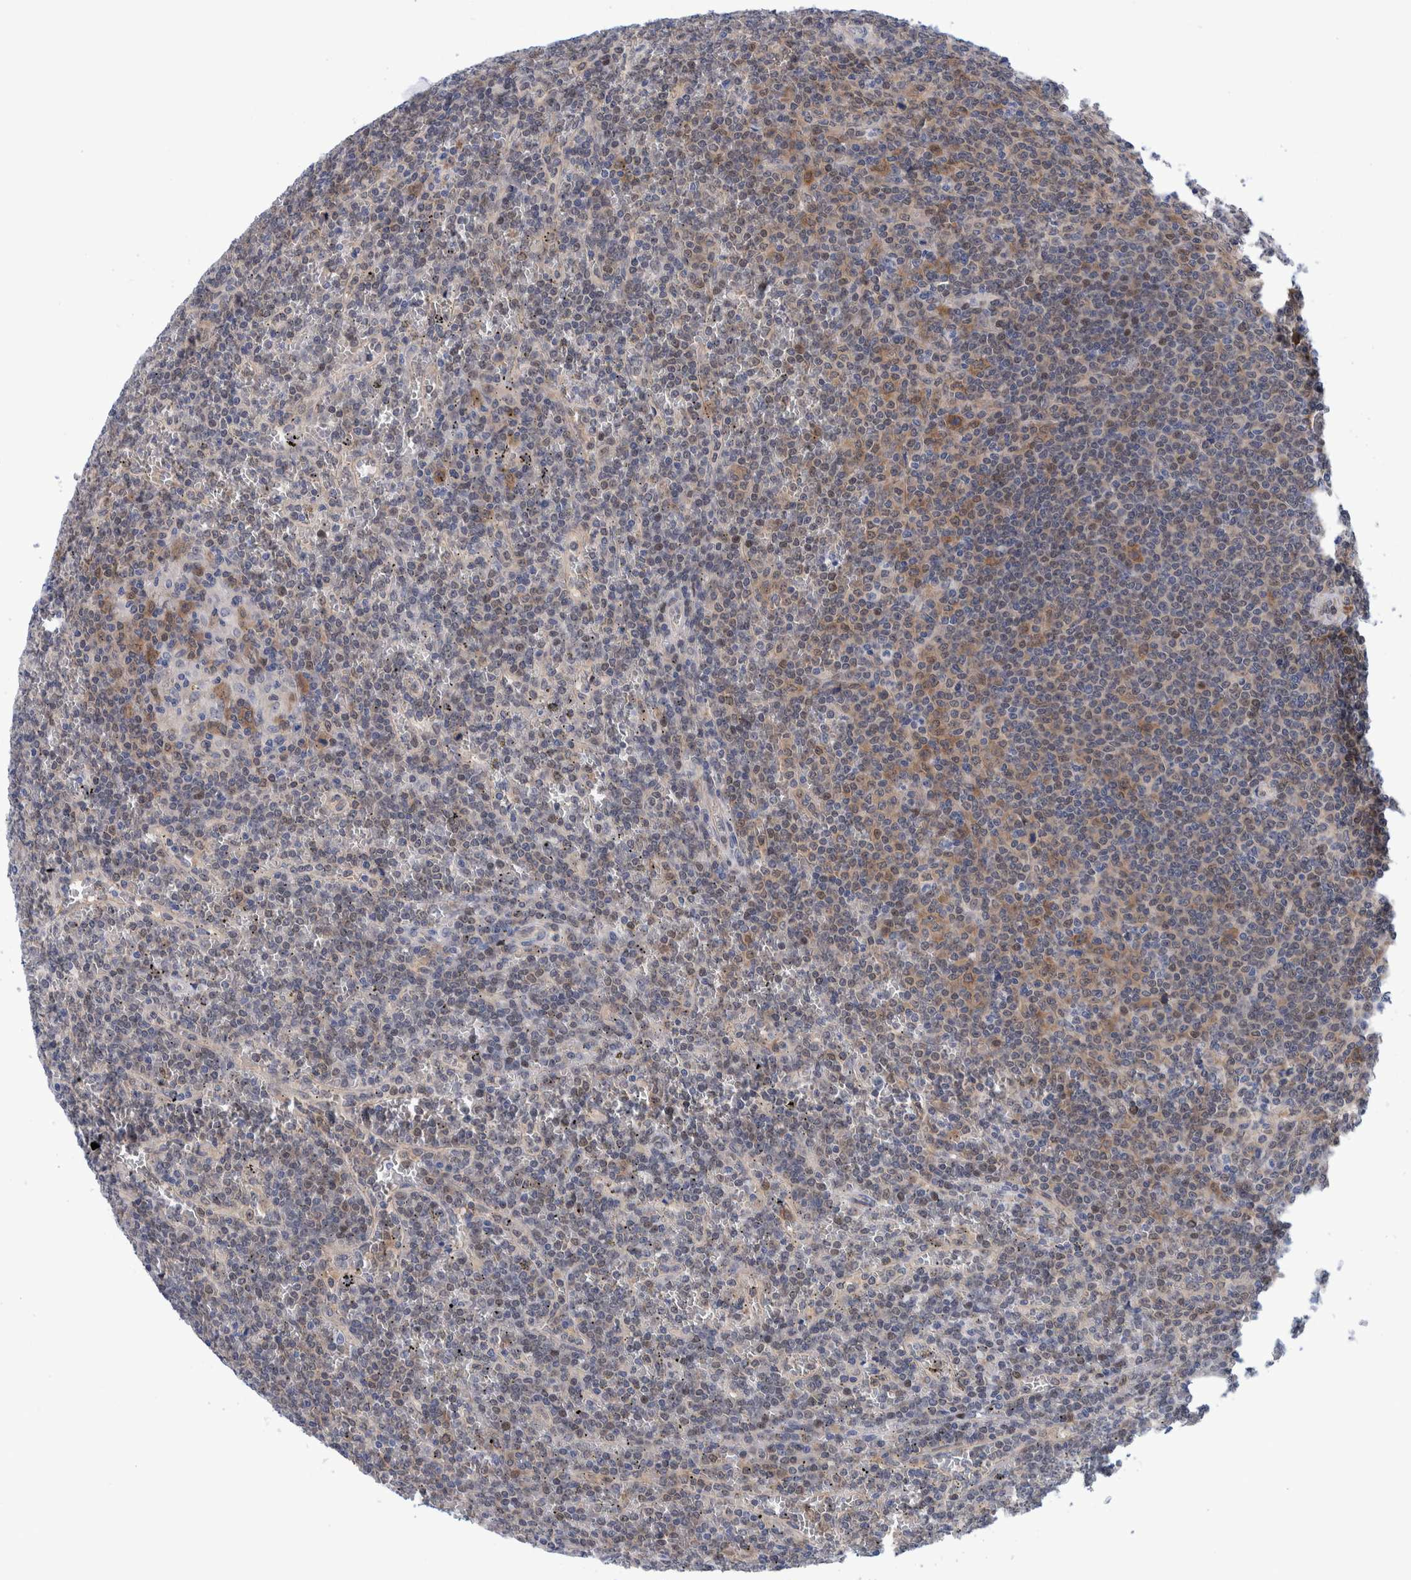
{"staining": {"intensity": "weak", "quantity": "25%-75%", "location": "nuclear"}, "tissue": "lymphoma", "cell_type": "Tumor cells", "image_type": "cancer", "snomed": [{"axis": "morphology", "description": "Malignant lymphoma, non-Hodgkin's type, Low grade"}, {"axis": "topography", "description": "Spleen"}], "caption": "IHC (DAB) staining of lymphoma displays weak nuclear protein expression in about 25%-75% of tumor cells. (brown staining indicates protein expression, while blue staining denotes nuclei).", "gene": "PFAS", "patient": {"sex": "female", "age": 19}}